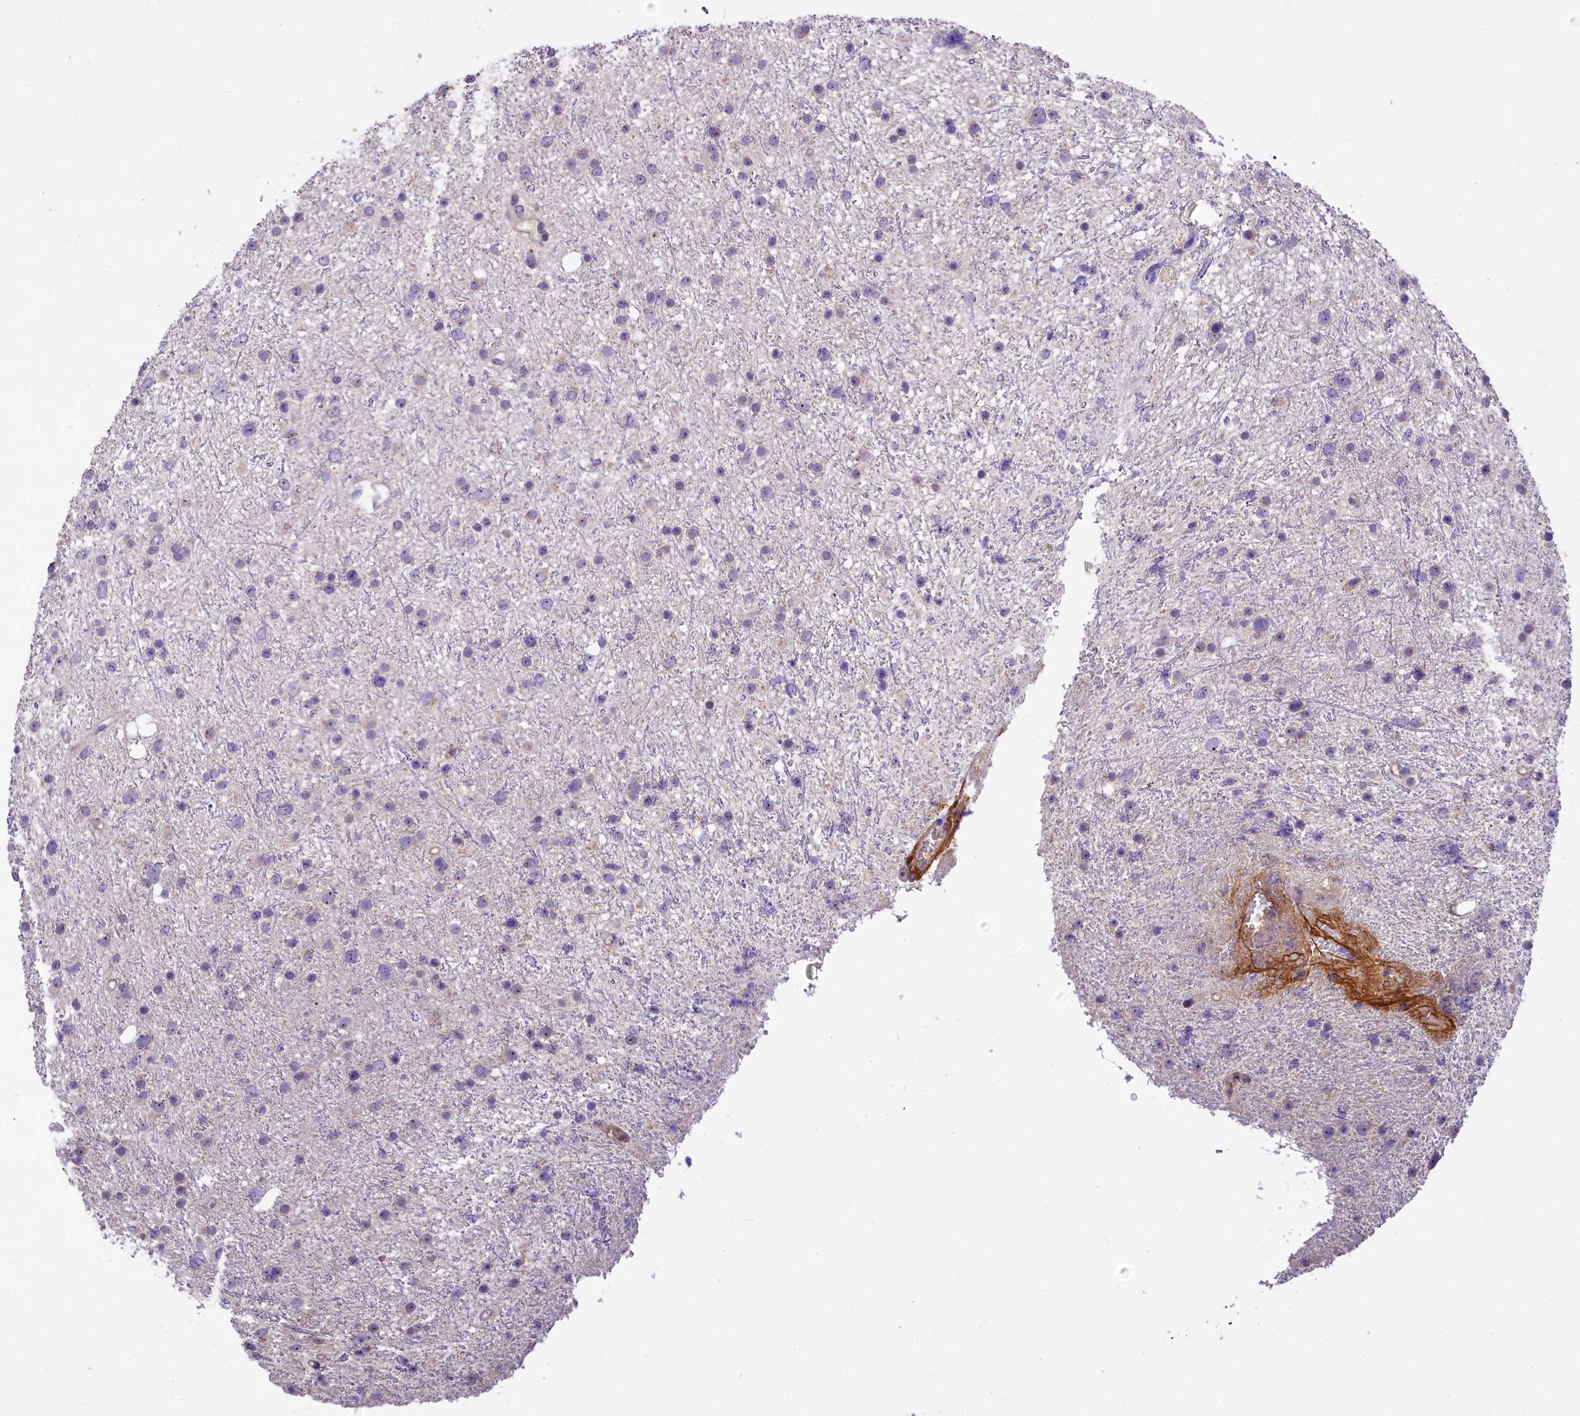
{"staining": {"intensity": "negative", "quantity": "none", "location": "none"}, "tissue": "glioma", "cell_type": "Tumor cells", "image_type": "cancer", "snomed": [{"axis": "morphology", "description": "Glioma, malignant, Low grade"}, {"axis": "topography", "description": "Cerebral cortex"}], "caption": "A high-resolution image shows immunohistochemistry (IHC) staining of glioma, which exhibits no significant positivity in tumor cells.", "gene": "UBXN6", "patient": {"sex": "female", "age": 39}}